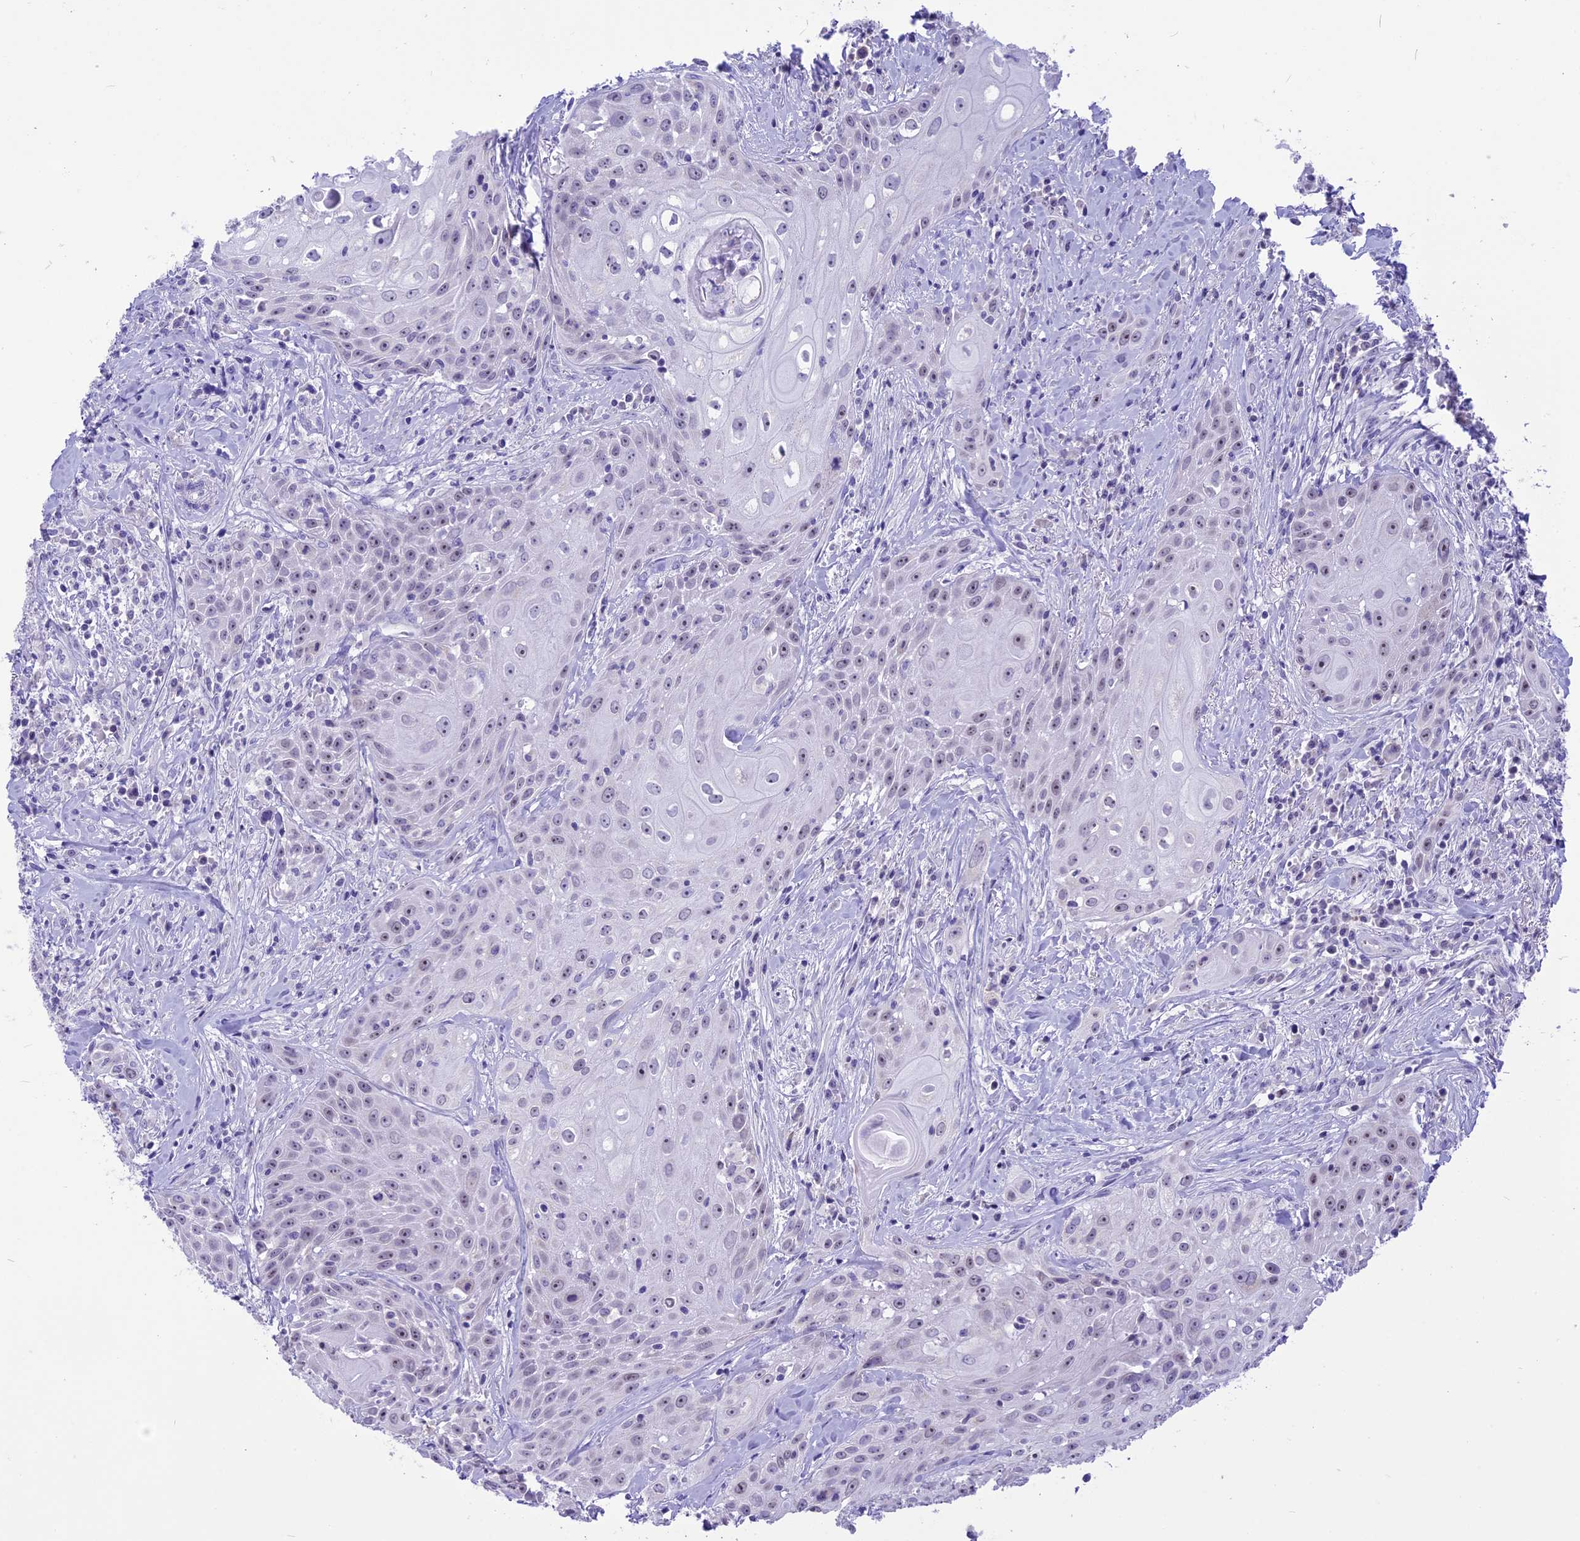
{"staining": {"intensity": "weak", "quantity": "25%-75%", "location": "nuclear"}, "tissue": "head and neck cancer", "cell_type": "Tumor cells", "image_type": "cancer", "snomed": [{"axis": "morphology", "description": "Squamous cell carcinoma, NOS"}, {"axis": "topography", "description": "Oral tissue"}, {"axis": "topography", "description": "Head-Neck"}], "caption": "A high-resolution photomicrograph shows IHC staining of squamous cell carcinoma (head and neck), which demonstrates weak nuclear positivity in approximately 25%-75% of tumor cells.", "gene": "CMSS1", "patient": {"sex": "female", "age": 82}}